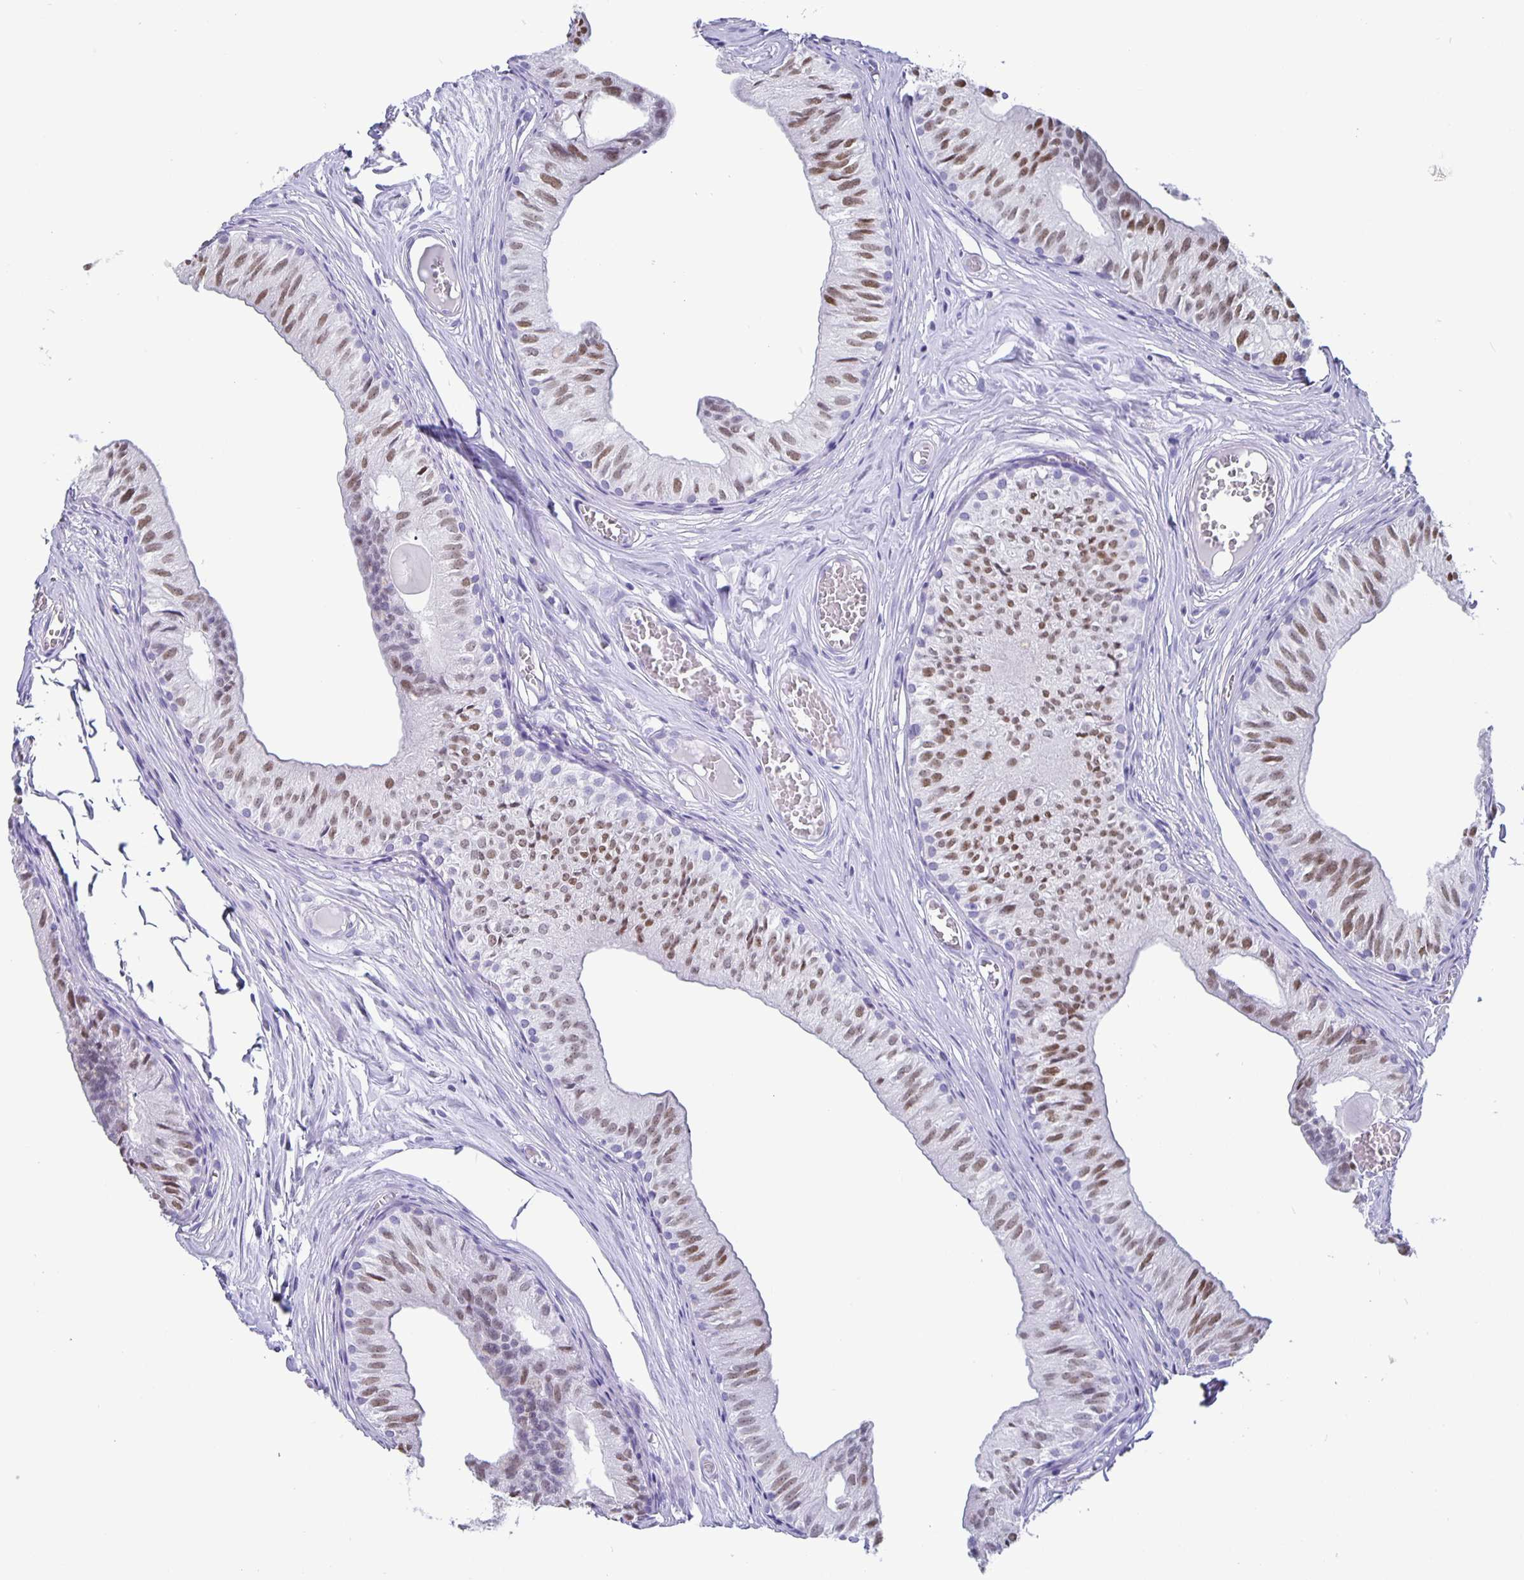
{"staining": {"intensity": "moderate", "quantity": ">75%", "location": "nuclear"}, "tissue": "epididymis", "cell_type": "Glandular cells", "image_type": "normal", "snomed": [{"axis": "morphology", "description": "Normal tissue, NOS"}, {"axis": "topography", "description": "Epididymis"}], "caption": "DAB immunohistochemical staining of benign human epididymis reveals moderate nuclear protein expression in about >75% of glandular cells.", "gene": "SATB2", "patient": {"sex": "male", "age": 25}}